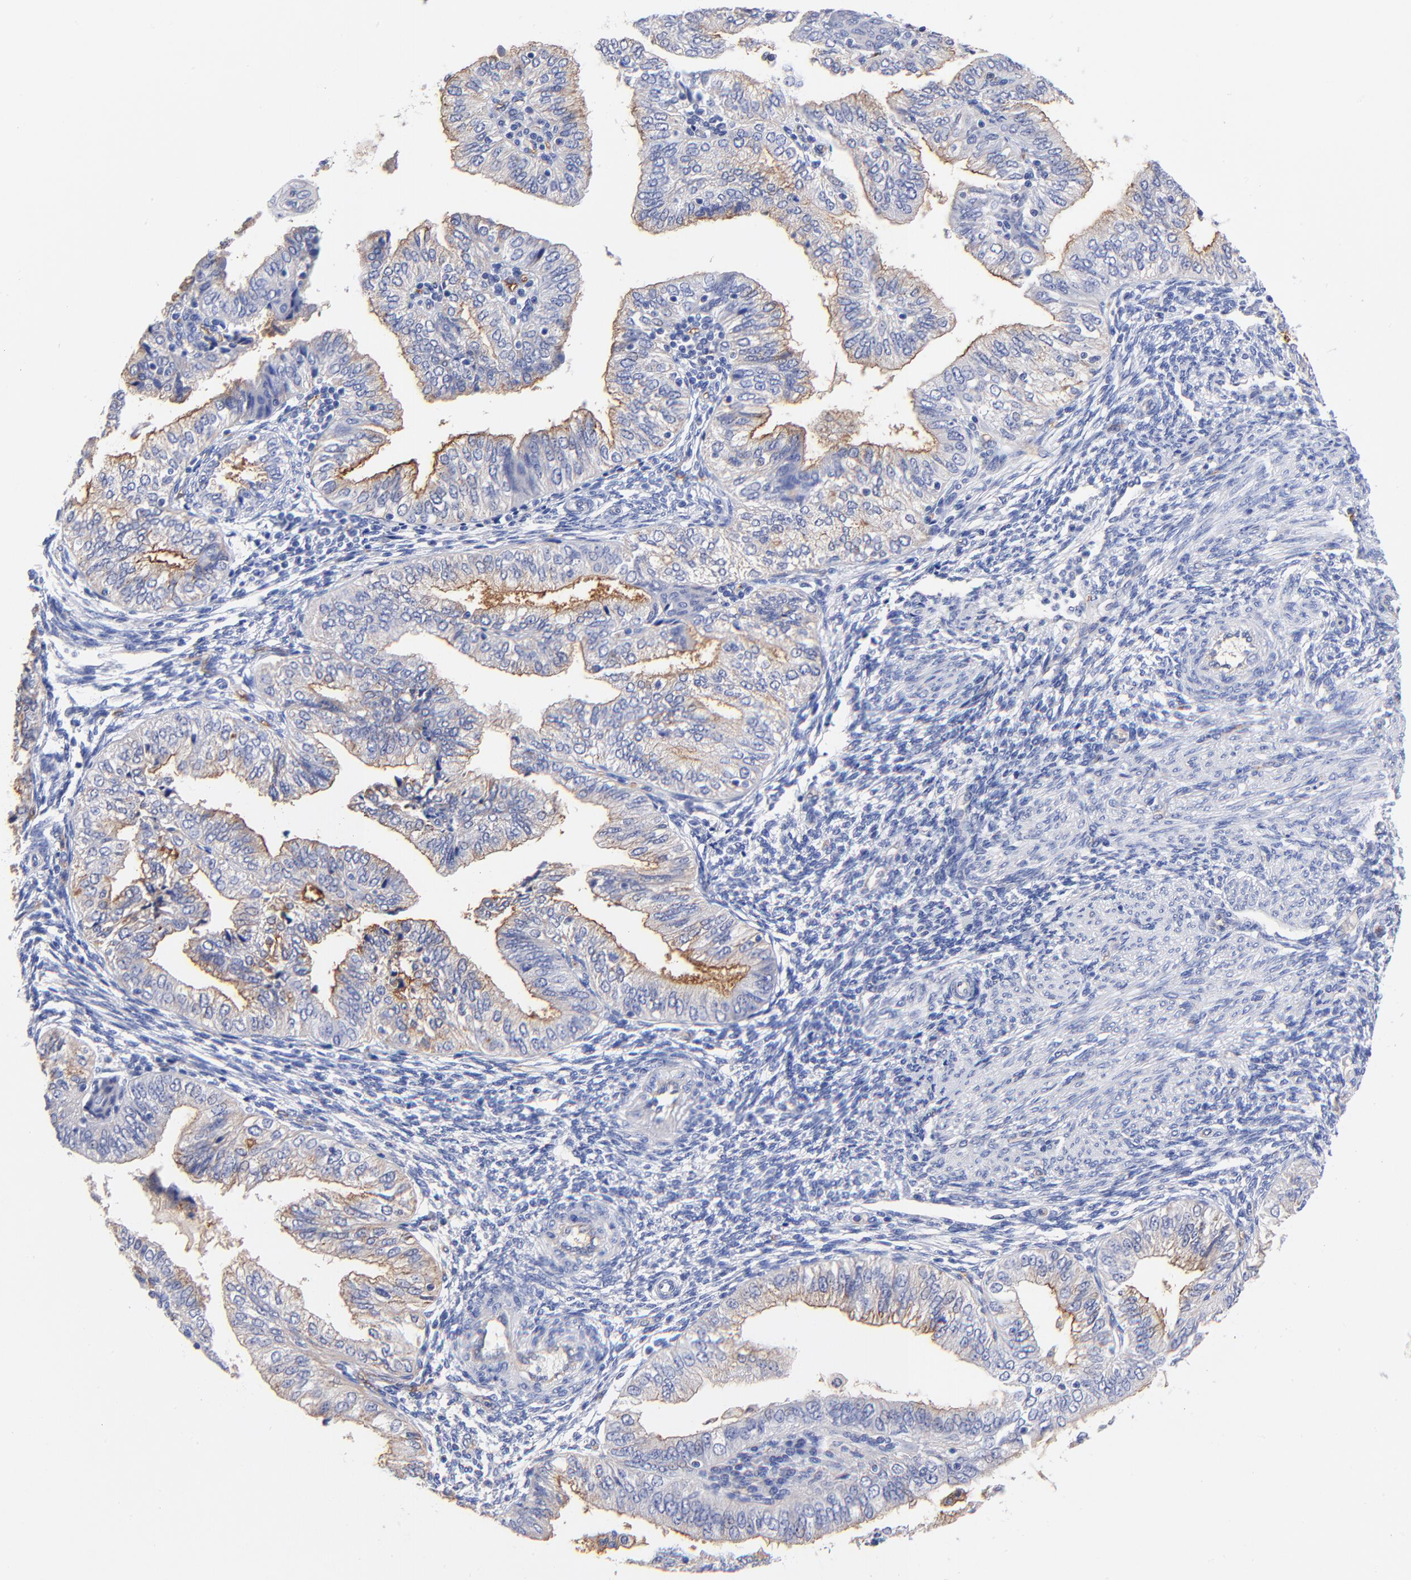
{"staining": {"intensity": "moderate", "quantity": ">75%", "location": "cytoplasmic/membranous"}, "tissue": "endometrial cancer", "cell_type": "Tumor cells", "image_type": "cancer", "snomed": [{"axis": "morphology", "description": "Adenocarcinoma, NOS"}, {"axis": "topography", "description": "Endometrium"}], "caption": "Endometrial cancer stained with DAB (3,3'-diaminobenzidine) IHC demonstrates medium levels of moderate cytoplasmic/membranous positivity in about >75% of tumor cells.", "gene": "SLC44A2", "patient": {"sex": "female", "age": 51}}